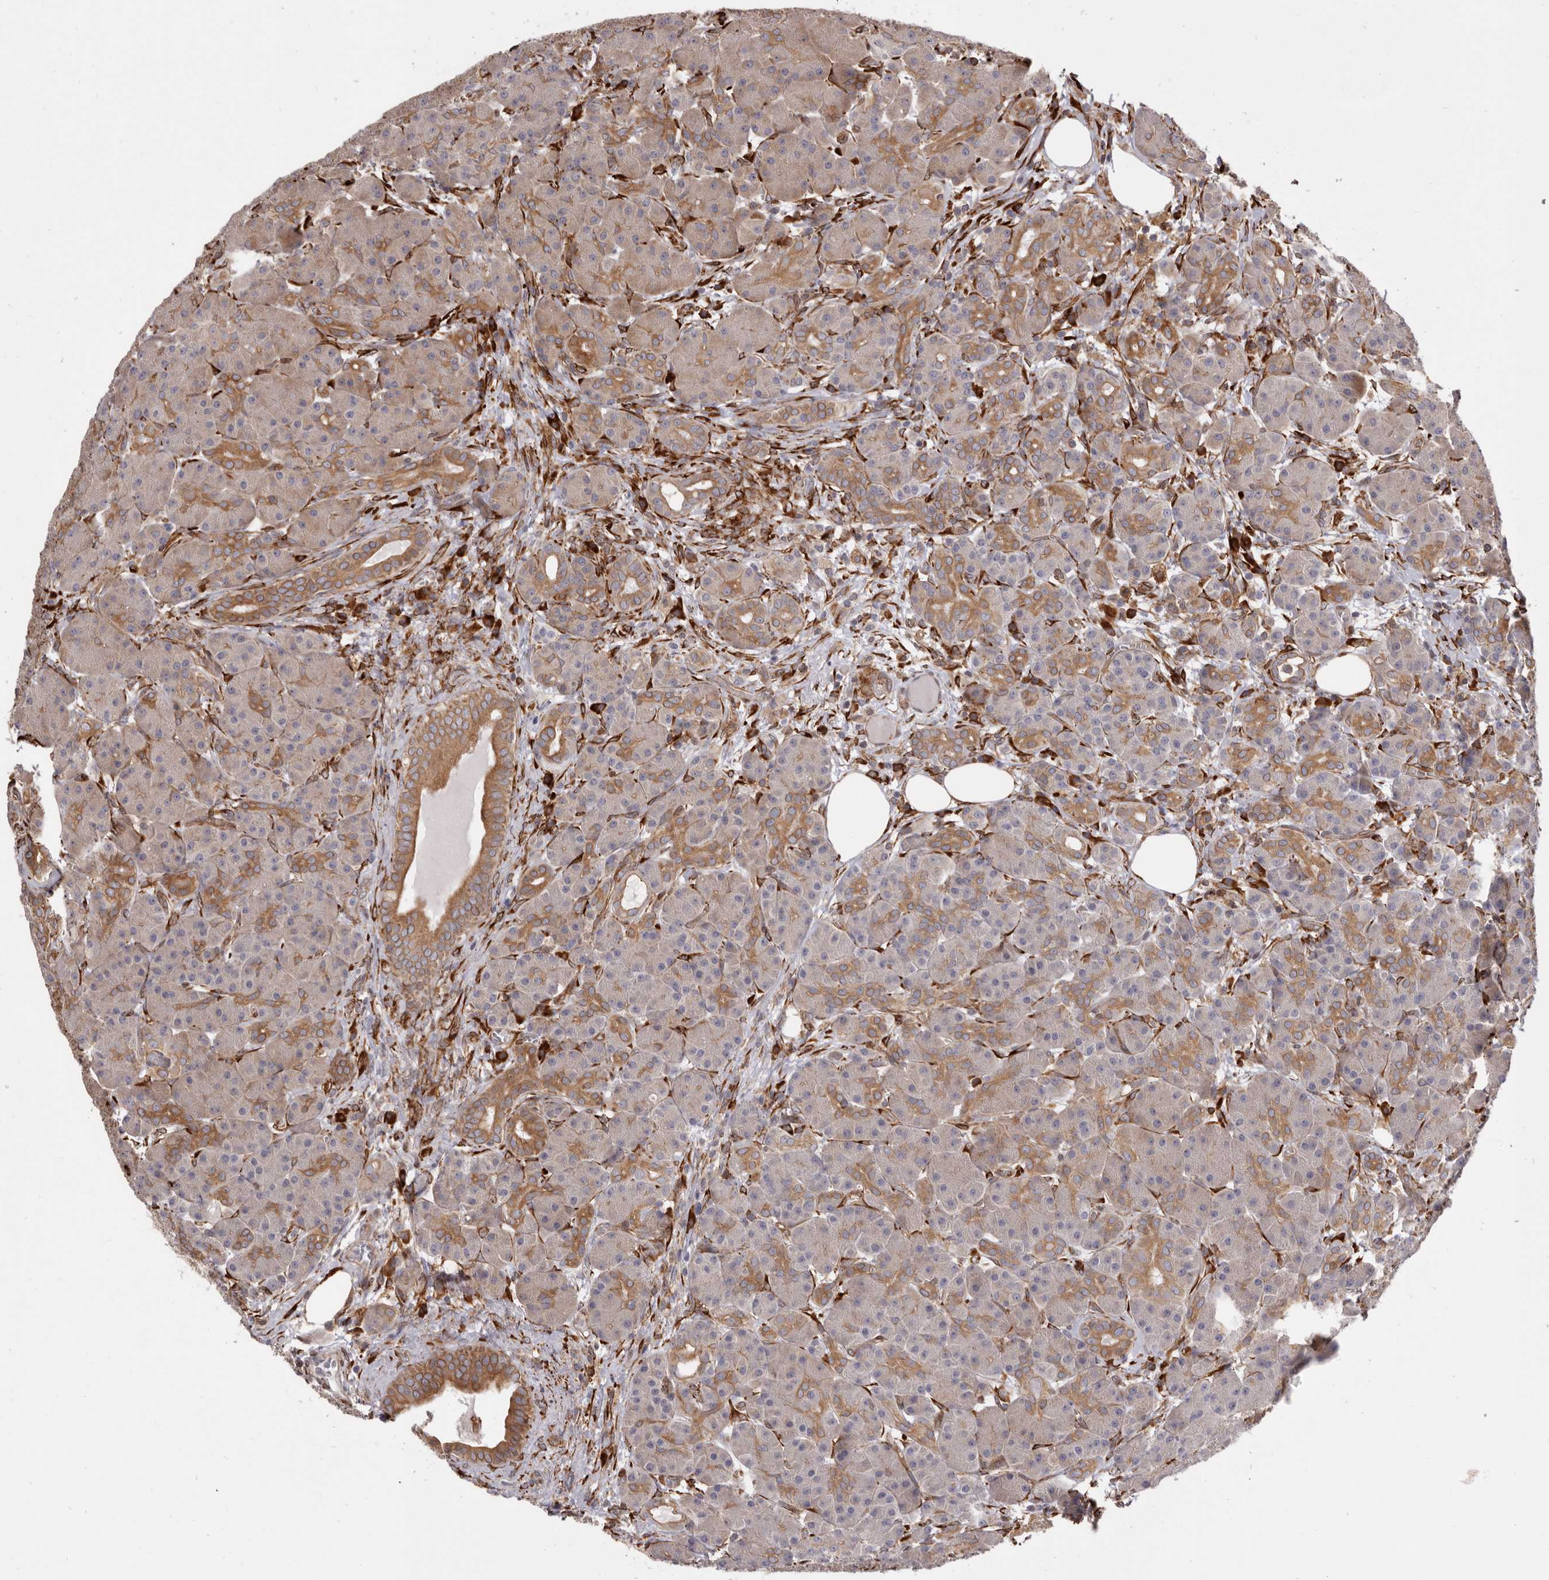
{"staining": {"intensity": "moderate", "quantity": "25%-75%", "location": "cytoplasmic/membranous"}, "tissue": "pancreas", "cell_type": "Exocrine glandular cells", "image_type": "normal", "snomed": [{"axis": "morphology", "description": "Normal tissue, NOS"}, {"axis": "topography", "description": "Pancreas"}], "caption": "Protein analysis of benign pancreas exhibits moderate cytoplasmic/membranous positivity in approximately 25%-75% of exocrine glandular cells. Nuclei are stained in blue.", "gene": "WDTC1", "patient": {"sex": "male", "age": 63}}